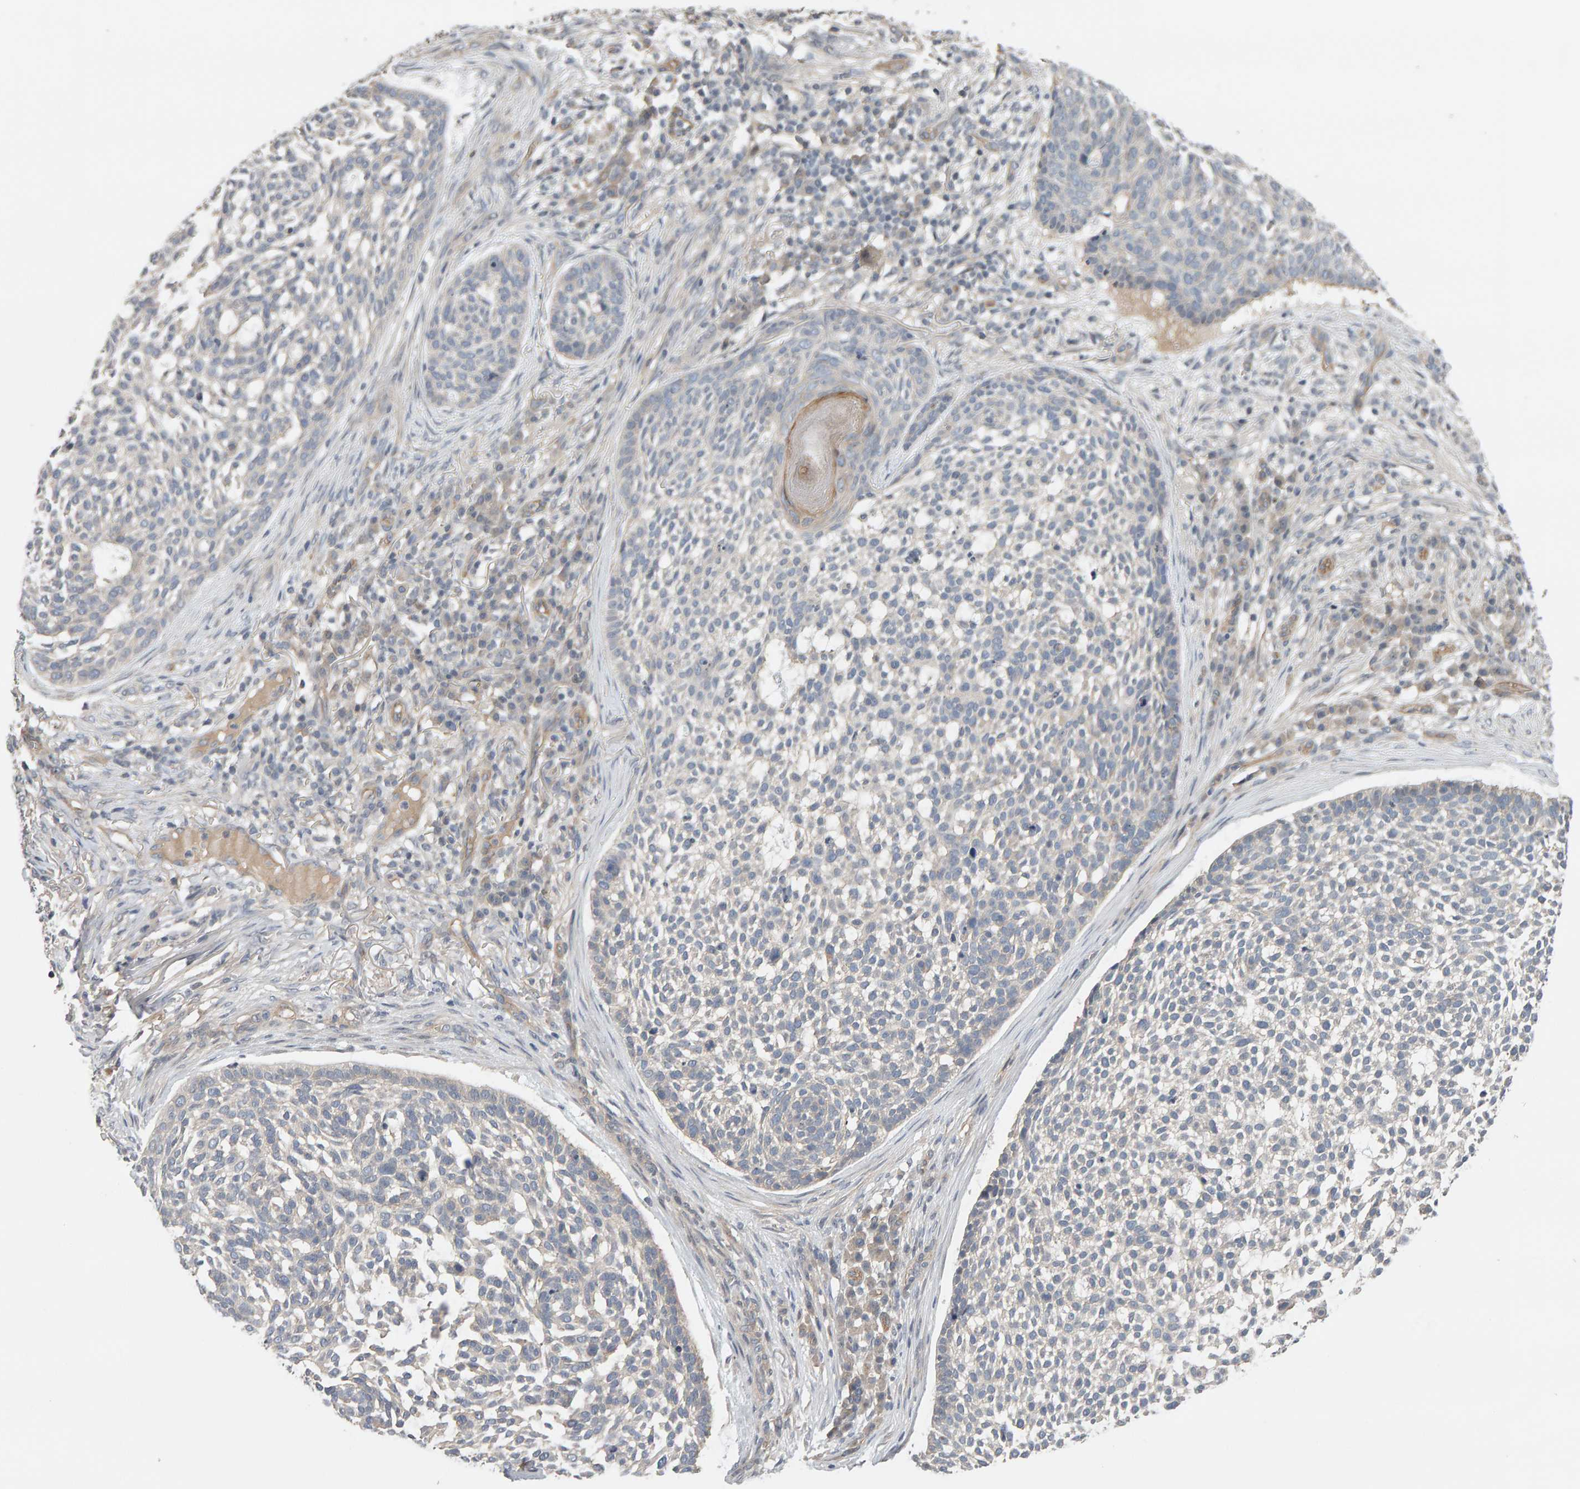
{"staining": {"intensity": "negative", "quantity": "none", "location": "none"}, "tissue": "skin cancer", "cell_type": "Tumor cells", "image_type": "cancer", "snomed": [{"axis": "morphology", "description": "Basal cell carcinoma"}, {"axis": "topography", "description": "Skin"}], "caption": "Protein analysis of basal cell carcinoma (skin) displays no significant positivity in tumor cells. (Immunohistochemistry, brightfield microscopy, high magnification).", "gene": "PPP1R16A", "patient": {"sex": "female", "age": 64}}